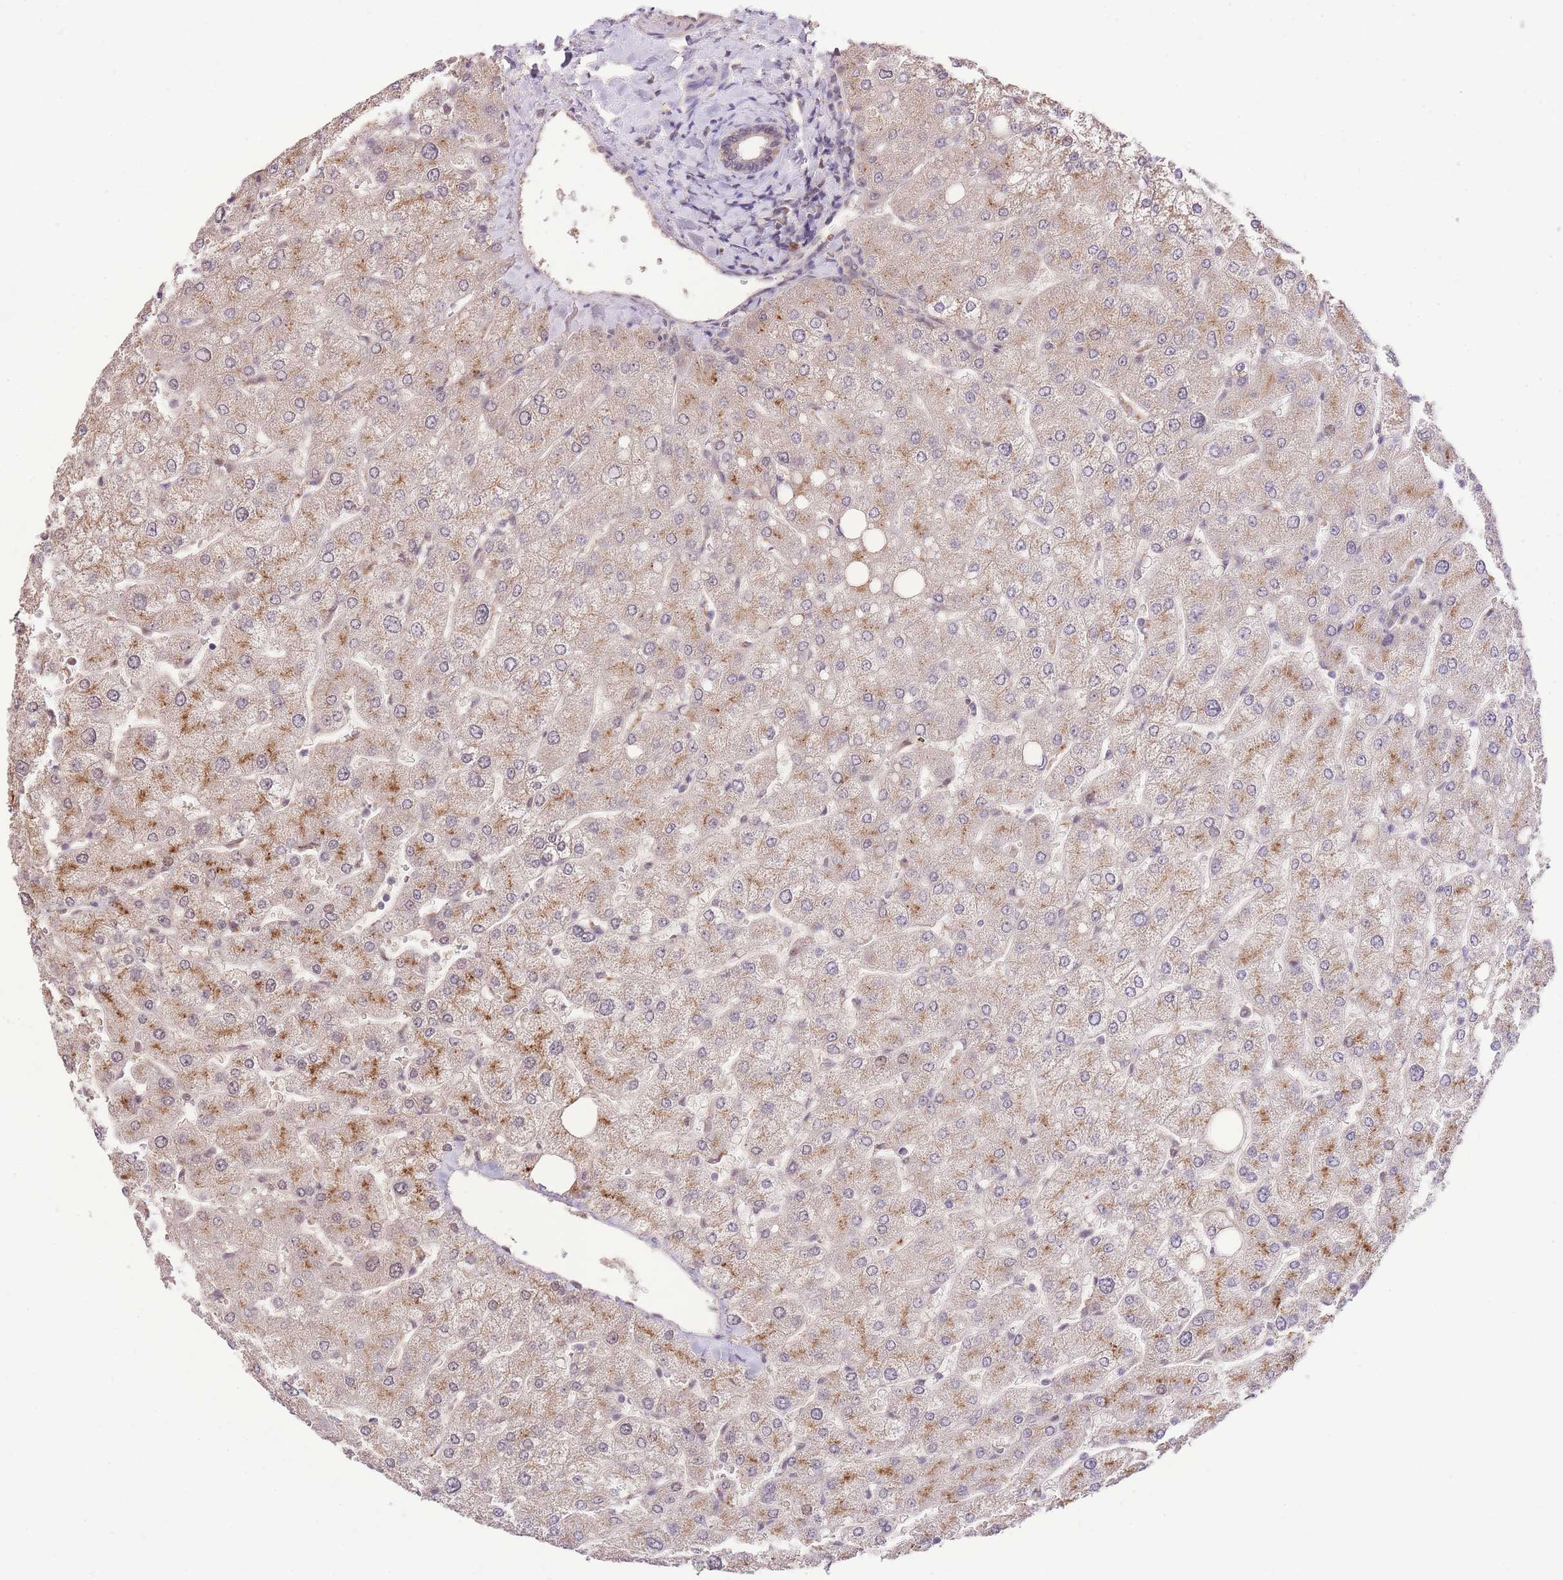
{"staining": {"intensity": "negative", "quantity": "none", "location": "none"}, "tissue": "liver", "cell_type": "Cholangiocytes", "image_type": "normal", "snomed": [{"axis": "morphology", "description": "Normal tissue, NOS"}, {"axis": "topography", "description": "Liver"}], "caption": "Cholangiocytes show no significant protein expression in normal liver. (Immunohistochemistry, brightfield microscopy, high magnification).", "gene": "UBXN7", "patient": {"sex": "male", "age": 55}}